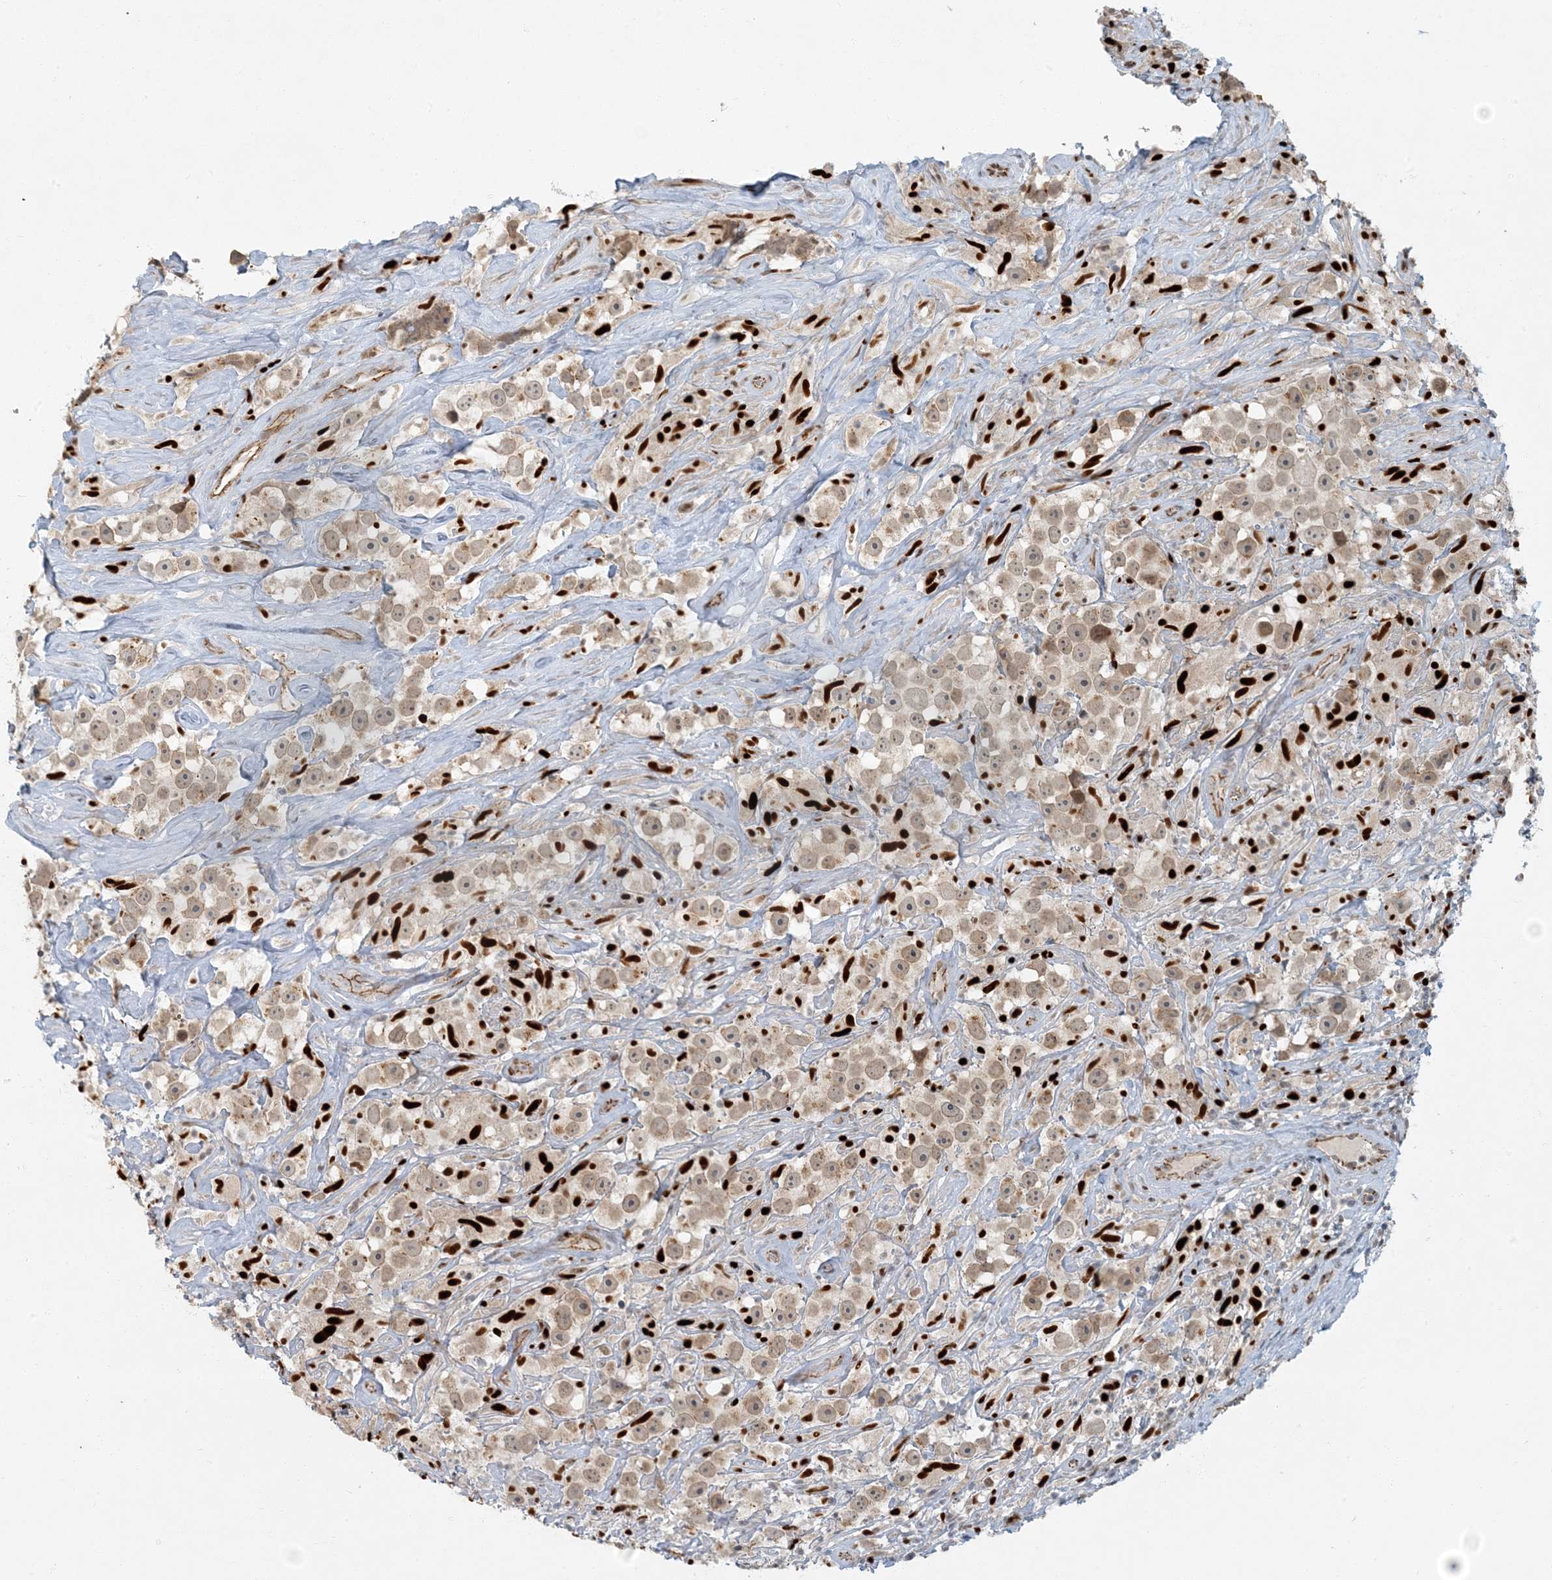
{"staining": {"intensity": "weak", "quantity": ">75%", "location": "nuclear"}, "tissue": "testis cancer", "cell_type": "Tumor cells", "image_type": "cancer", "snomed": [{"axis": "morphology", "description": "Seminoma, NOS"}, {"axis": "topography", "description": "Testis"}], "caption": "This micrograph demonstrates IHC staining of human seminoma (testis), with low weak nuclear expression in approximately >75% of tumor cells.", "gene": "AK9", "patient": {"sex": "male", "age": 49}}